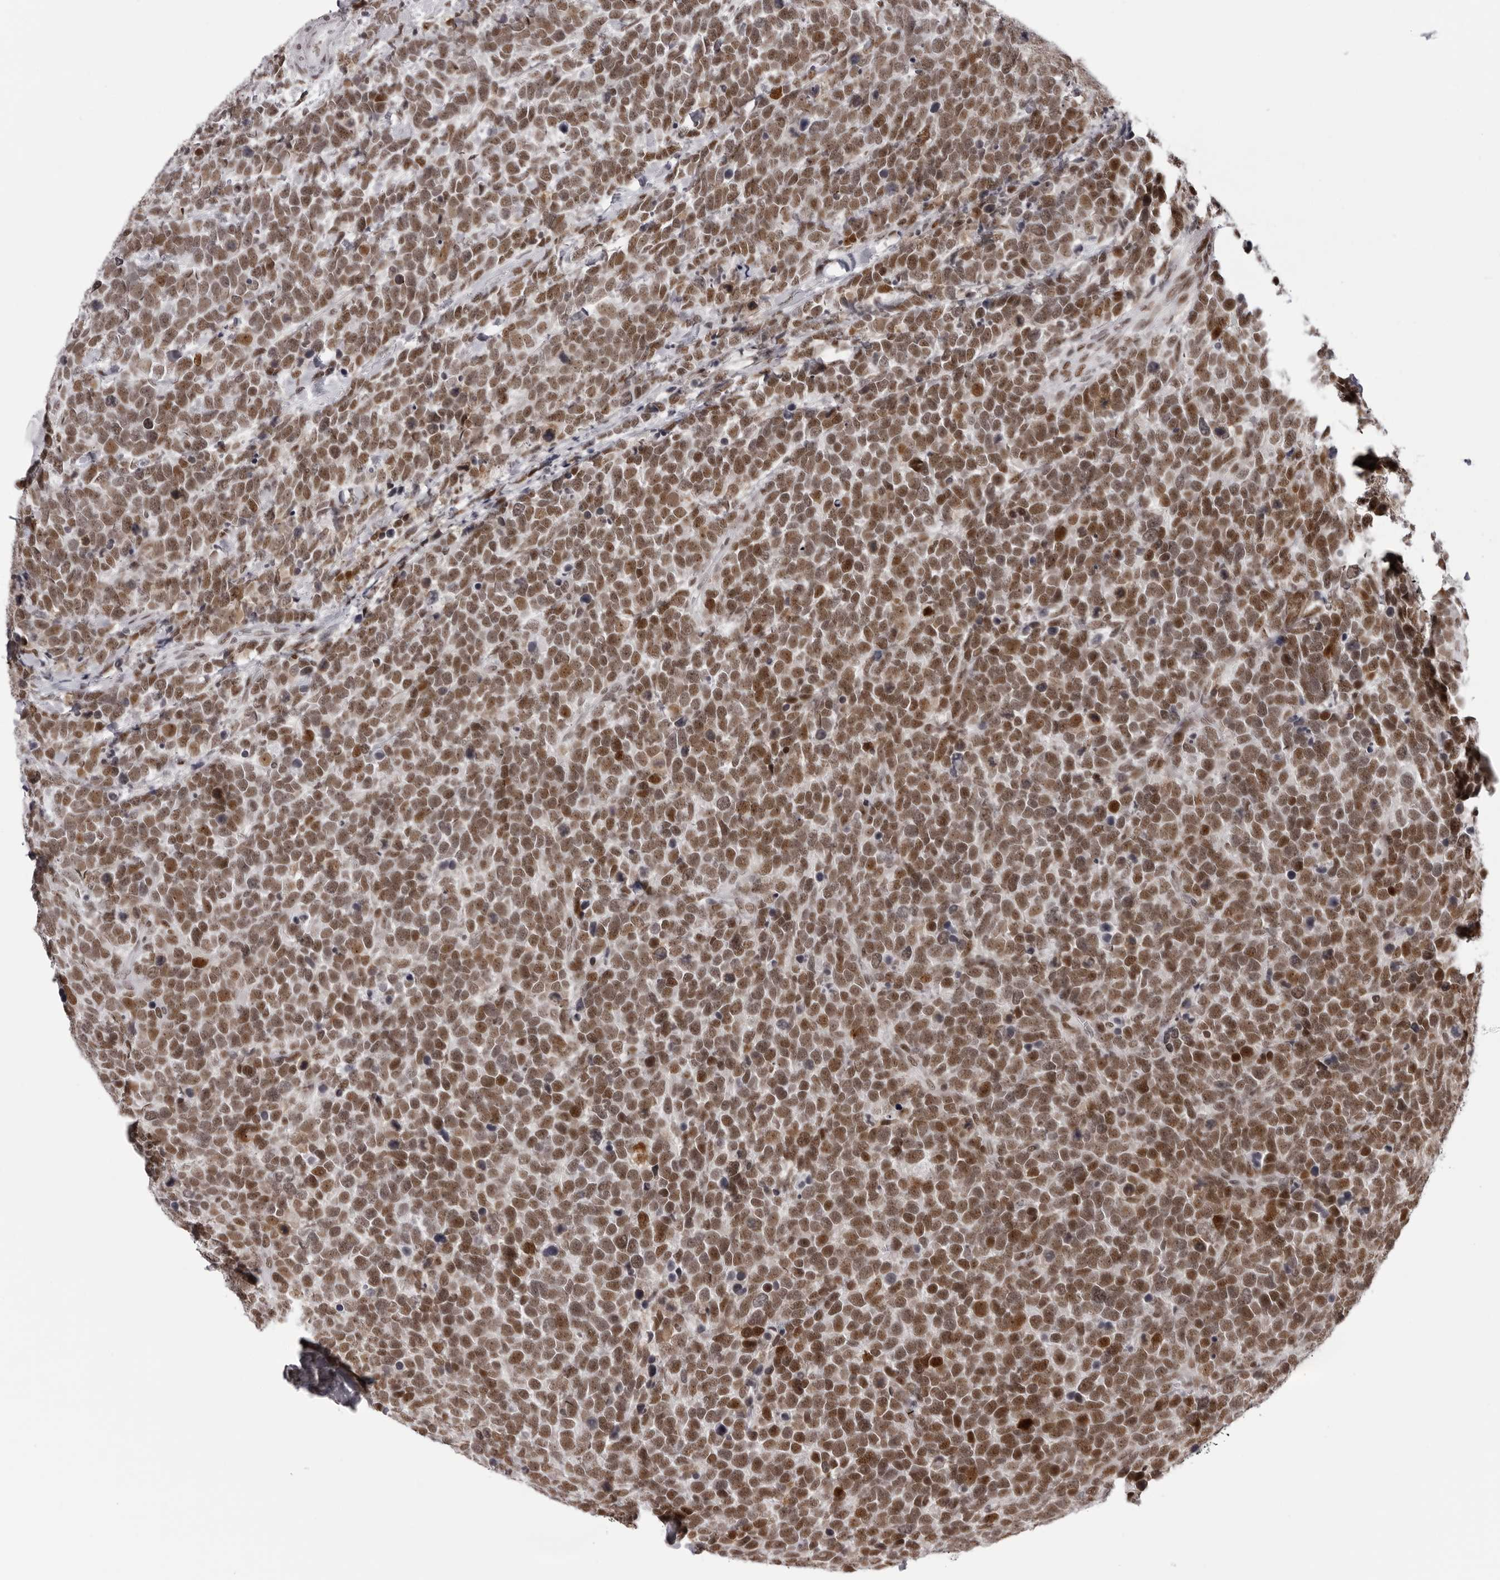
{"staining": {"intensity": "moderate", "quantity": ">75%", "location": "nuclear"}, "tissue": "urothelial cancer", "cell_type": "Tumor cells", "image_type": "cancer", "snomed": [{"axis": "morphology", "description": "Urothelial carcinoma, High grade"}, {"axis": "topography", "description": "Urinary bladder"}], "caption": "This micrograph demonstrates urothelial cancer stained with IHC to label a protein in brown. The nuclear of tumor cells show moderate positivity for the protein. Nuclei are counter-stained blue.", "gene": "HEXIM2", "patient": {"sex": "female", "age": 82}}